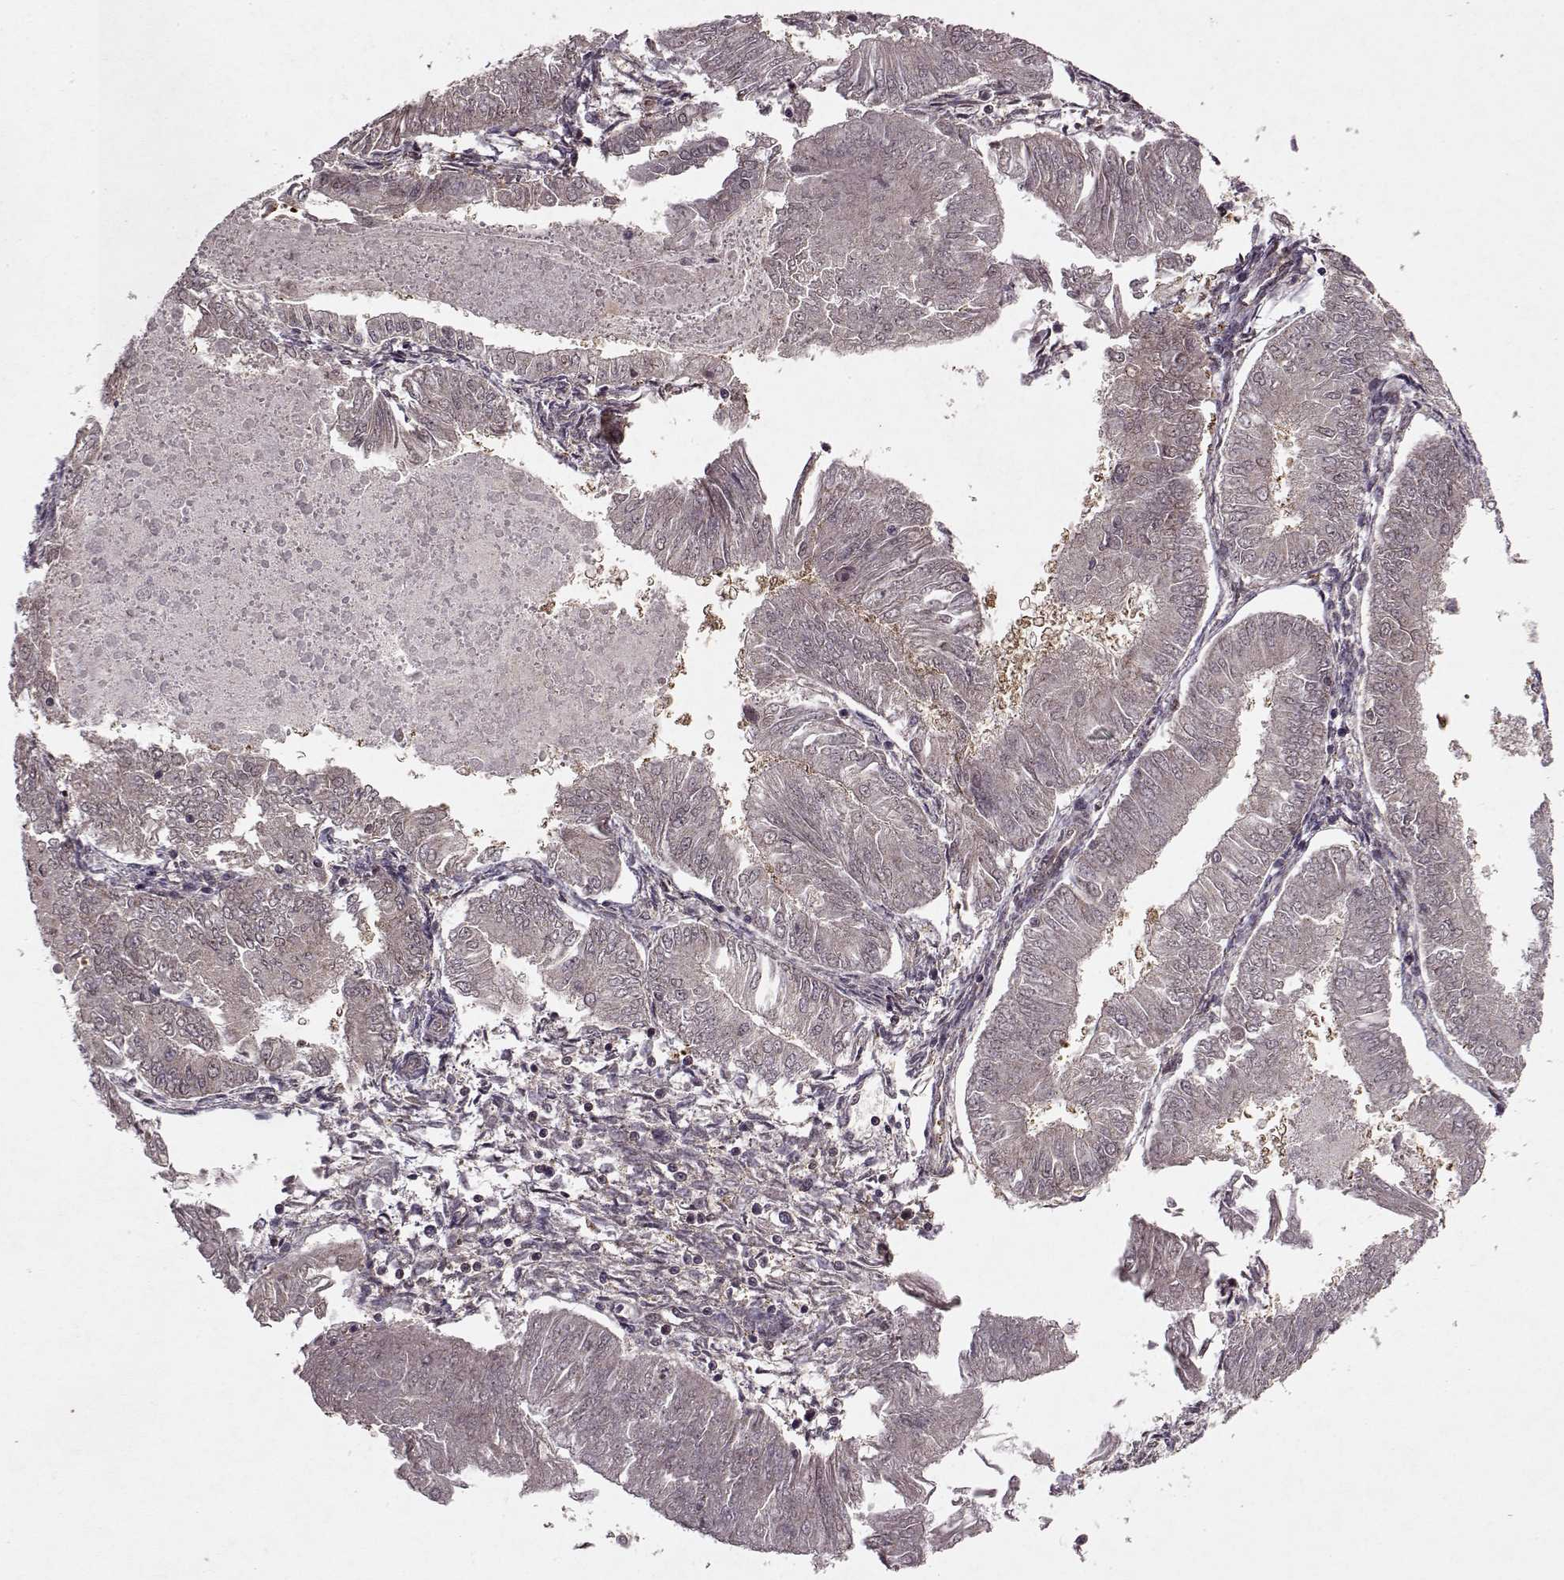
{"staining": {"intensity": "negative", "quantity": "none", "location": "none"}, "tissue": "endometrial cancer", "cell_type": "Tumor cells", "image_type": "cancer", "snomed": [{"axis": "morphology", "description": "Adenocarcinoma, NOS"}, {"axis": "topography", "description": "Endometrium"}], "caption": "Human endometrial adenocarcinoma stained for a protein using immunohistochemistry shows no staining in tumor cells.", "gene": "PSMA7", "patient": {"sex": "female", "age": 53}}